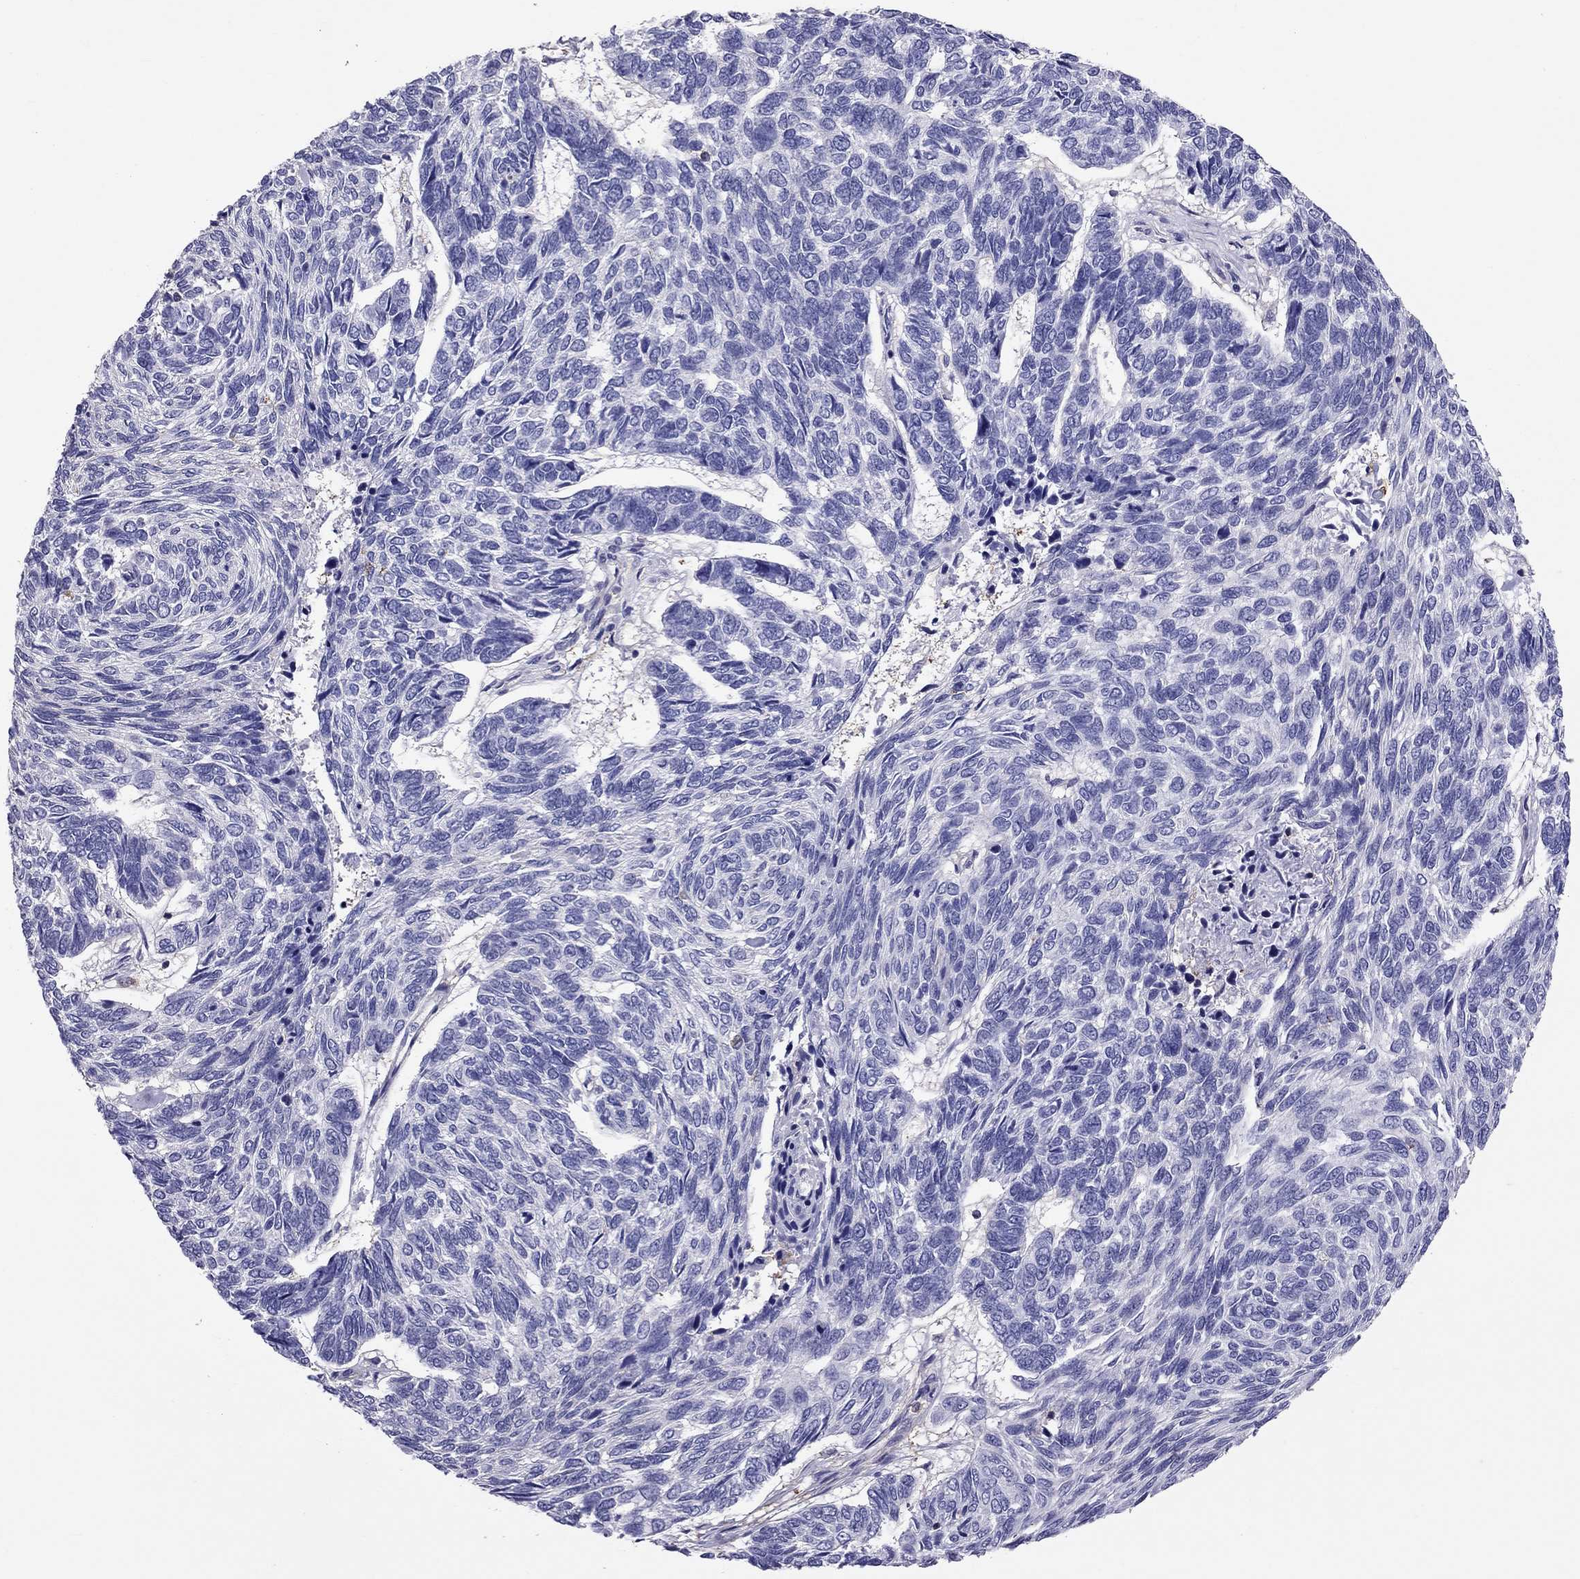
{"staining": {"intensity": "negative", "quantity": "none", "location": "none"}, "tissue": "skin cancer", "cell_type": "Tumor cells", "image_type": "cancer", "snomed": [{"axis": "morphology", "description": "Basal cell carcinoma"}, {"axis": "topography", "description": "Skin"}], "caption": "Human skin cancer (basal cell carcinoma) stained for a protein using immunohistochemistry (IHC) exhibits no staining in tumor cells.", "gene": "TEX22", "patient": {"sex": "female", "age": 65}}